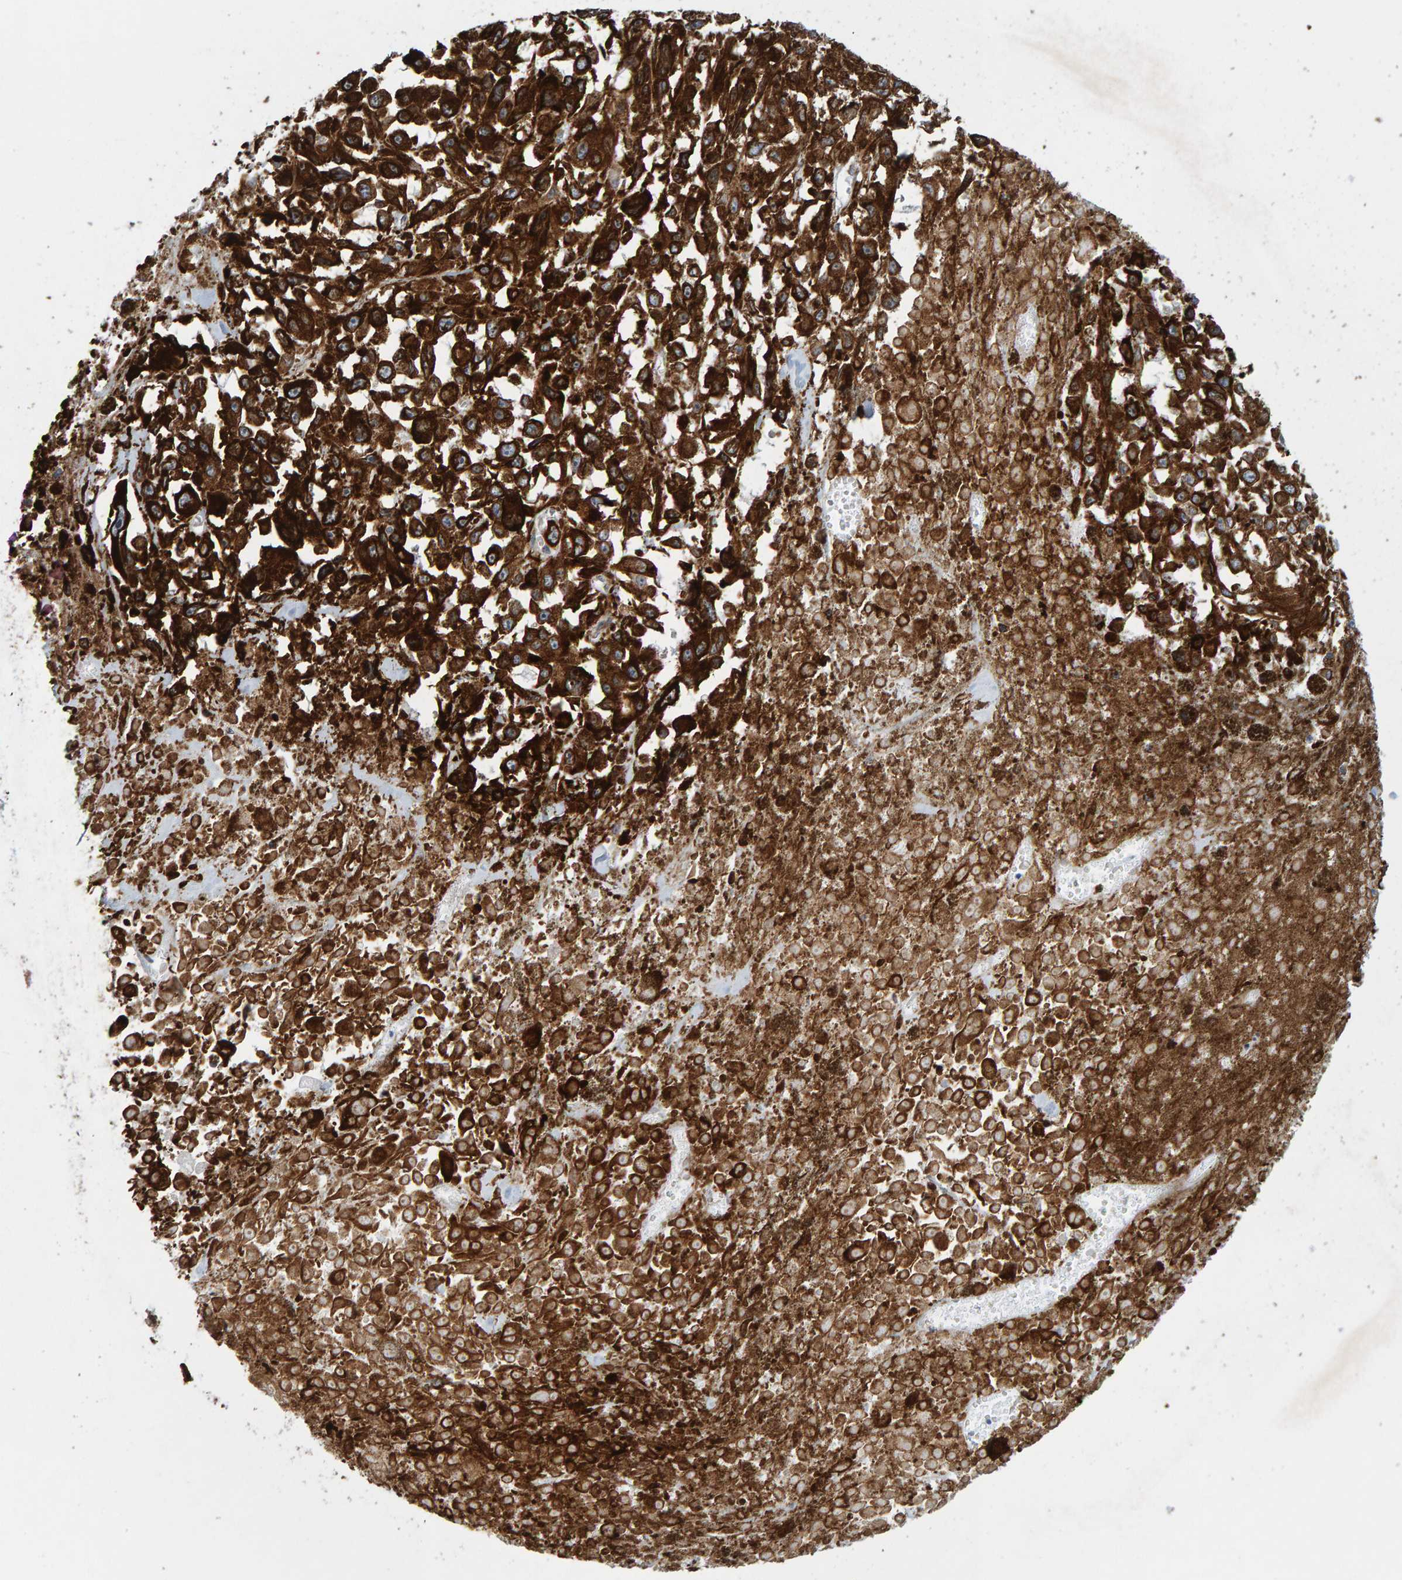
{"staining": {"intensity": "strong", "quantity": ">75%", "location": "cytoplasmic/membranous"}, "tissue": "melanoma", "cell_type": "Tumor cells", "image_type": "cancer", "snomed": [{"axis": "morphology", "description": "Malignant melanoma, Metastatic site"}, {"axis": "topography", "description": "Lymph node"}], "caption": "Melanoma stained with IHC shows strong cytoplasmic/membranous expression in approximately >75% of tumor cells.", "gene": "MMP16", "patient": {"sex": "male", "age": 59}}